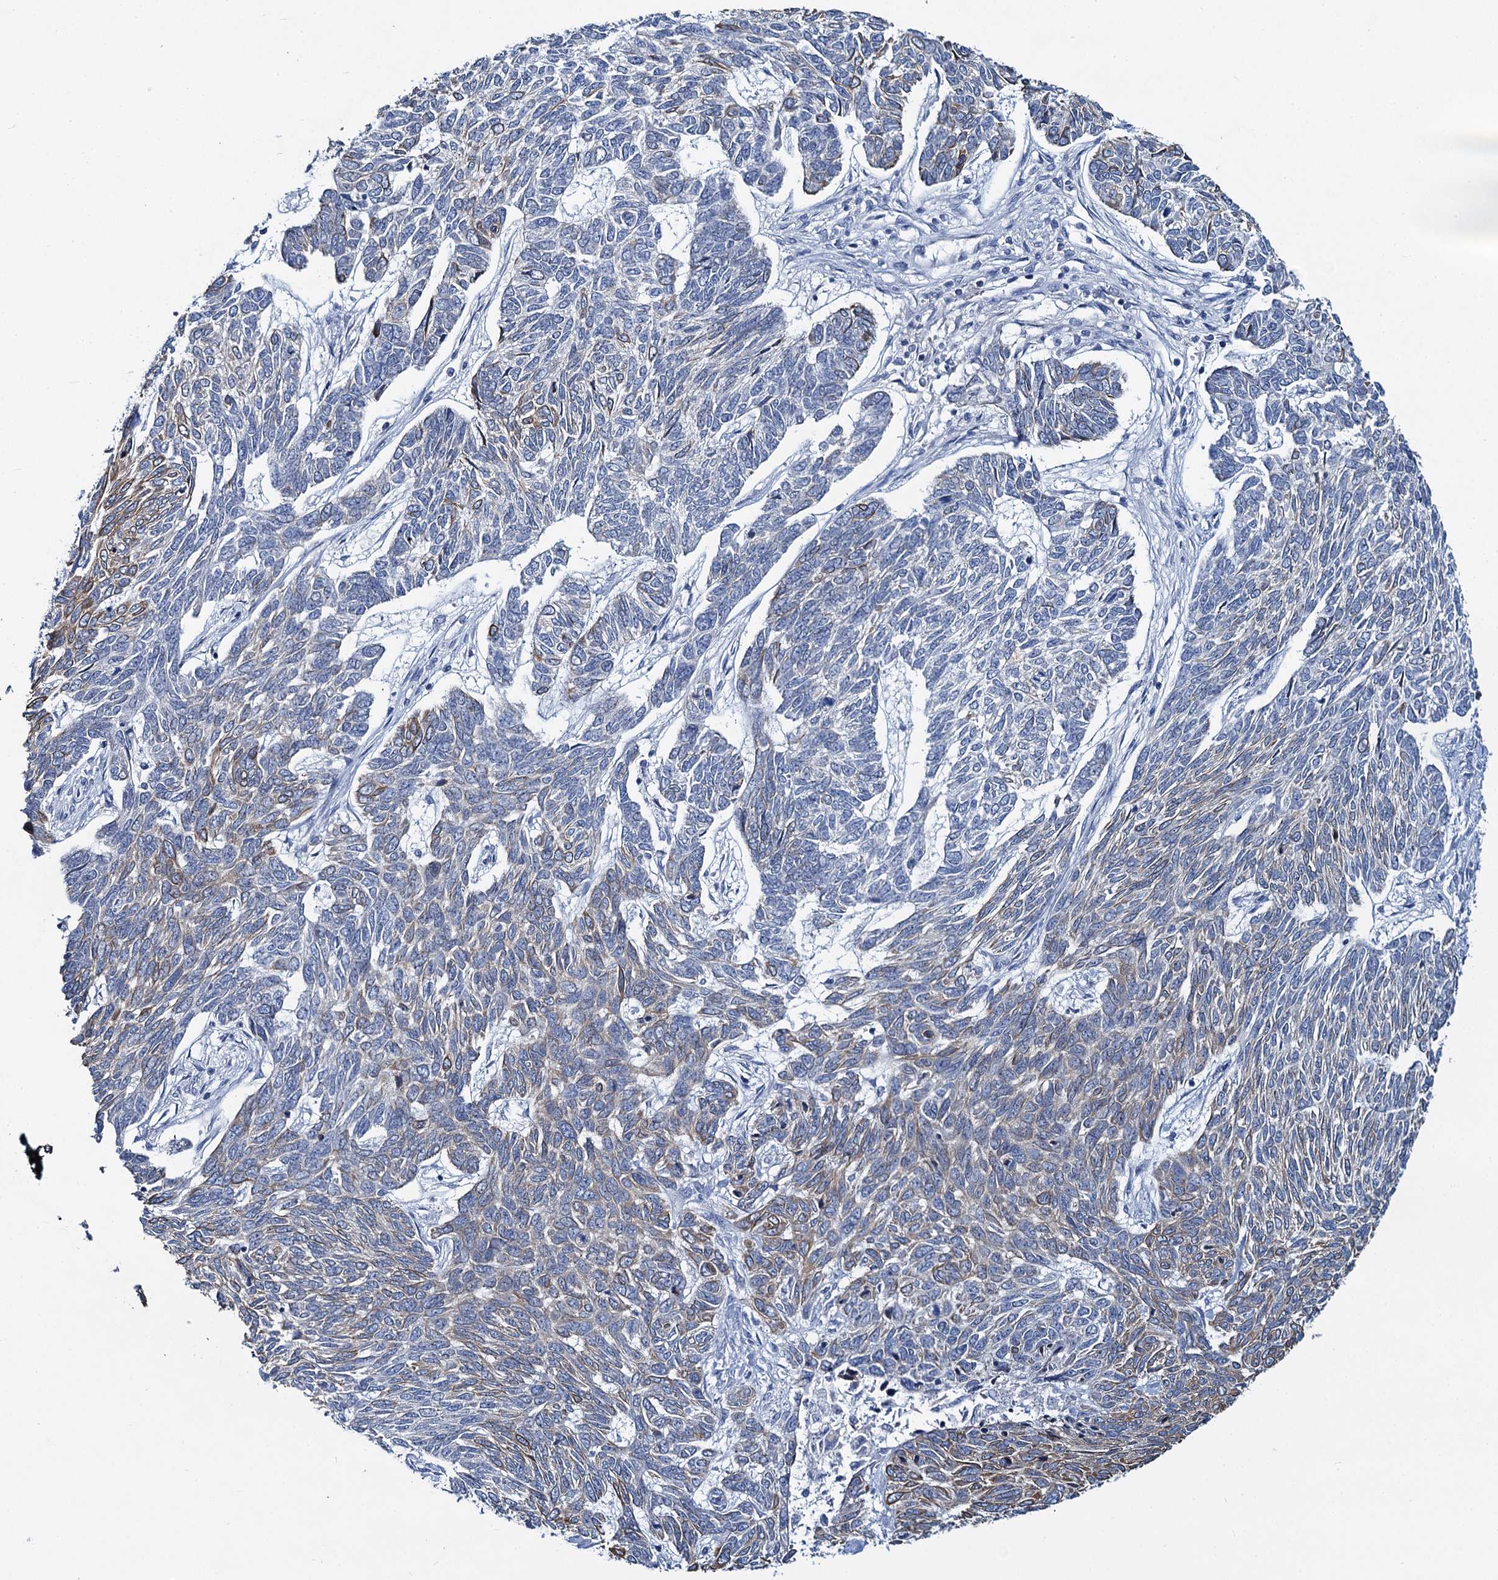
{"staining": {"intensity": "weak", "quantity": "<25%", "location": "cytoplasmic/membranous"}, "tissue": "skin cancer", "cell_type": "Tumor cells", "image_type": "cancer", "snomed": [{"axis": "morphology", "description": "Basal cell carcinoma"}, {"axis": "topography", "description": "Skin"}], "caption": "The immunohistochemistry photomicrograph has no significant staining in tumor cells of basal cell carcinoma (skin) tissue.", "gene": "TOX3", "patient": {"sex": "female", "age": 65}}